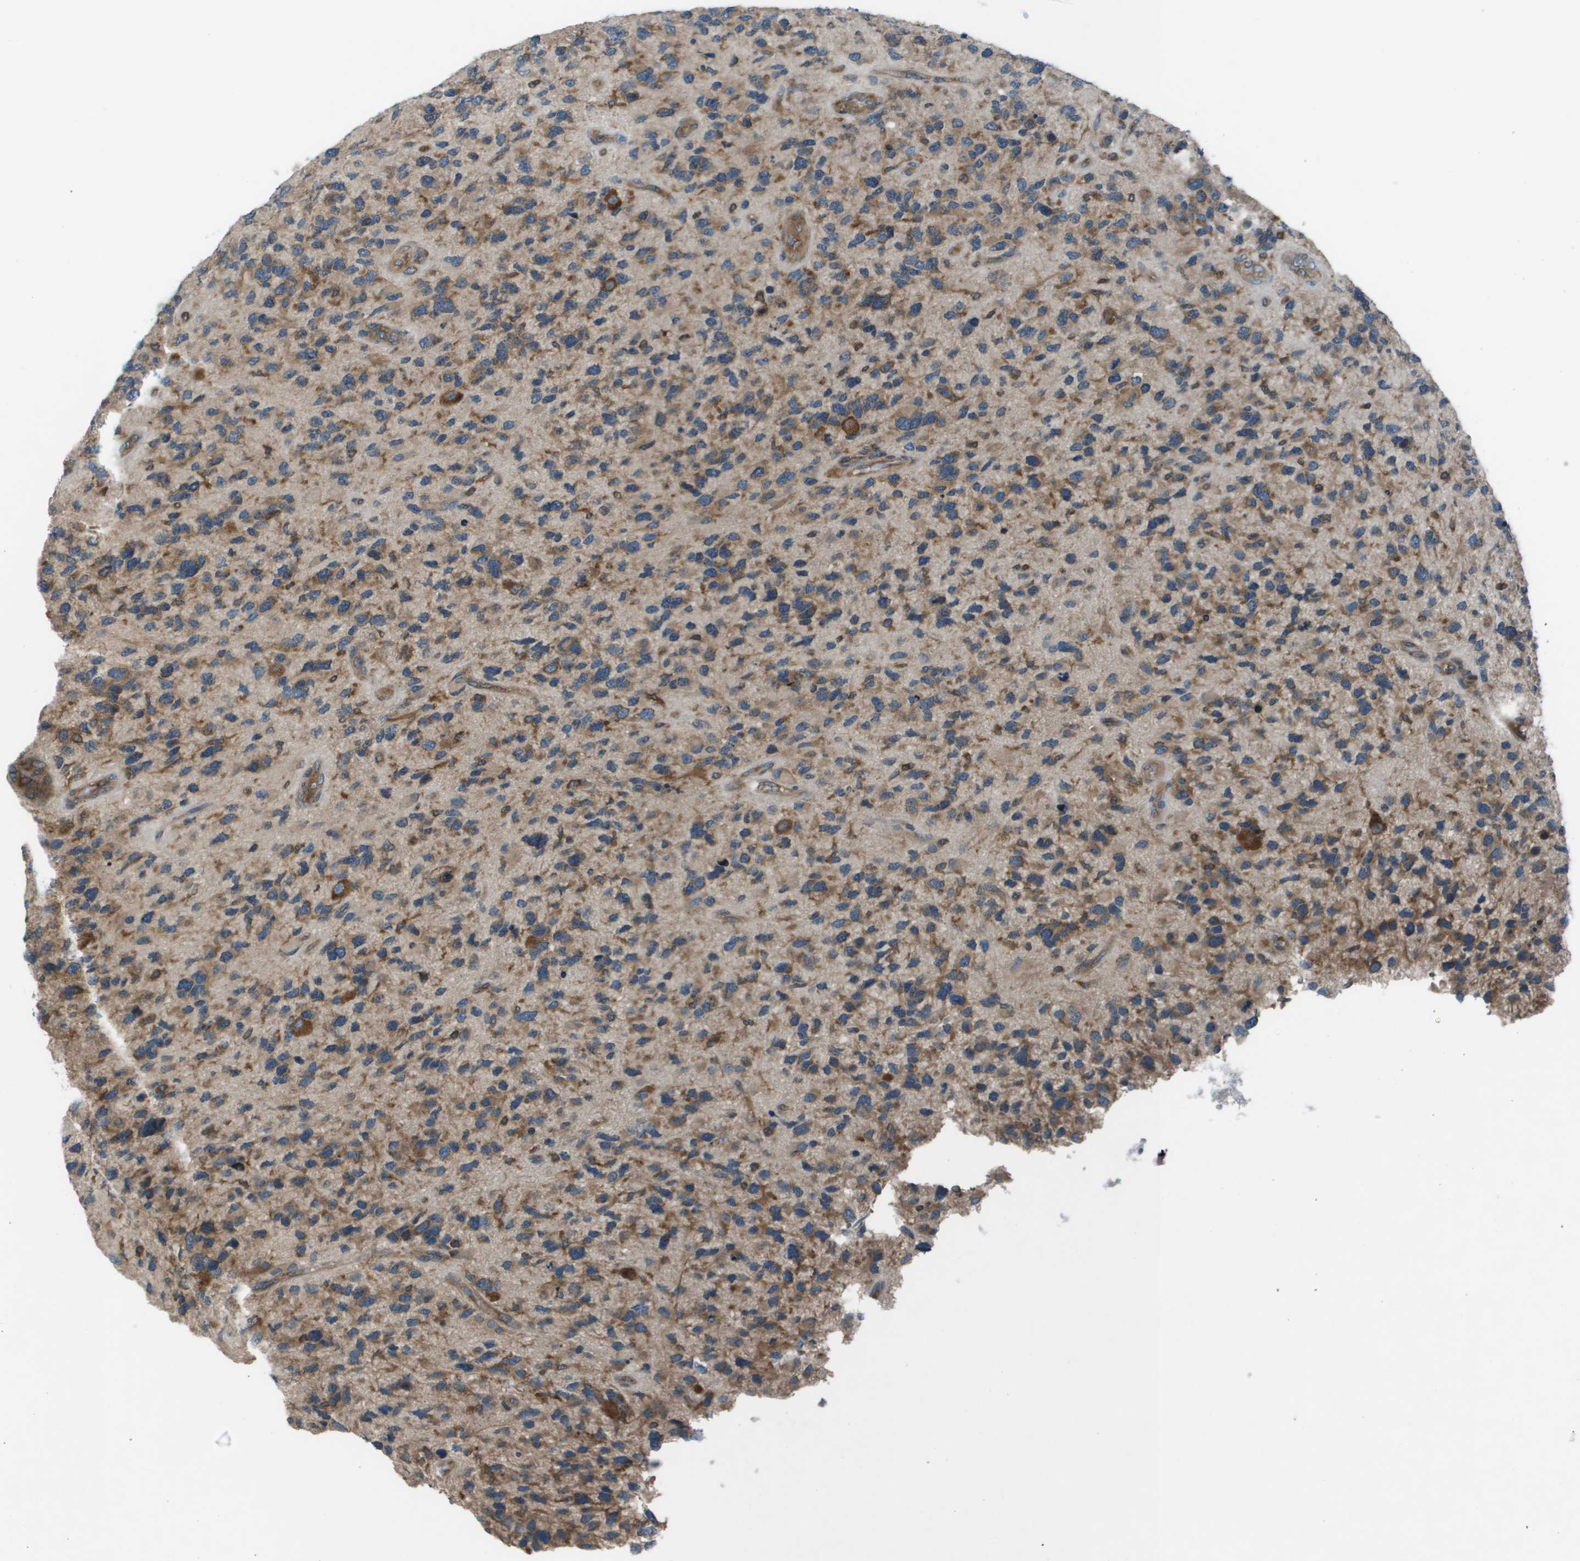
{"staining": {"intensity": "moderate", "quantity": ">75%", "location": "cytoplasmic/membranous"}, "tissue": "glioma", "cell_type": "Tumor cells", "image_type": "cancer", "snomed": [{"axis": "morphology", "description": "Glioma, malignant, High grade"}, {"axis": "topography", "description": "Brain"}], "caption": "Brown immunohistochemical staining in human glioma exhibits moderate cytoplasmic/membranous staining in approximately >75% of tumor cells.", "gene": "EIF3B", "patient": {"sex": "female", "age": 58}}